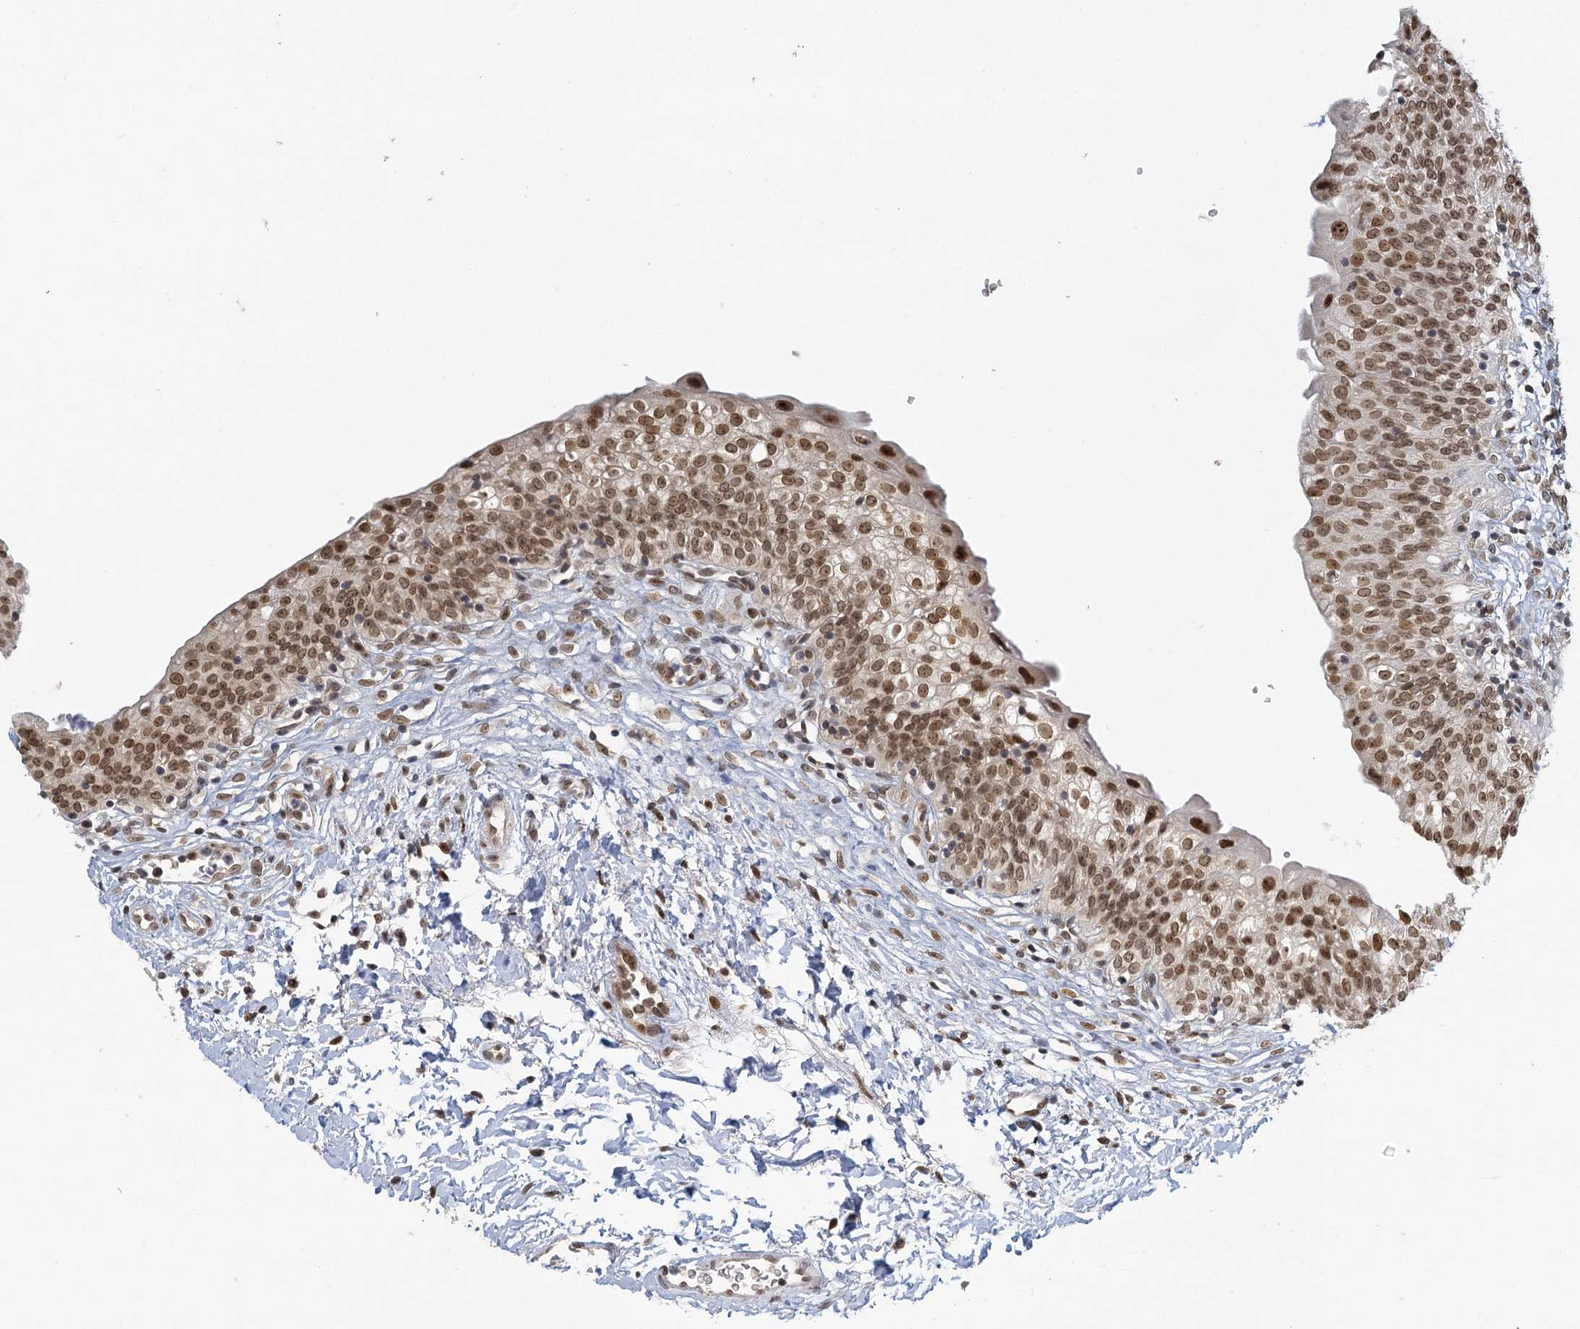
{"staining": {"intensity": "moderate", "quantity": ">75%", "location": "nuclear"}, "tissue": "urinary bladder", "cell_type": "Urothelial cells", "image_type": "normal", "snomed": [{"axis": "morphology", "description": "Normal tissue, NOS"}, {"axis": "topography", "description": "Urinary bladder"}], "caption": "Urinary bladder stained with DAB immunohistochemistry (IHC) exhibits medium levels of moderate nuclear staining in about >75% of urothelial cells.", "gene": "TREX1", "patient": {"sex": "male", "age": 55}}